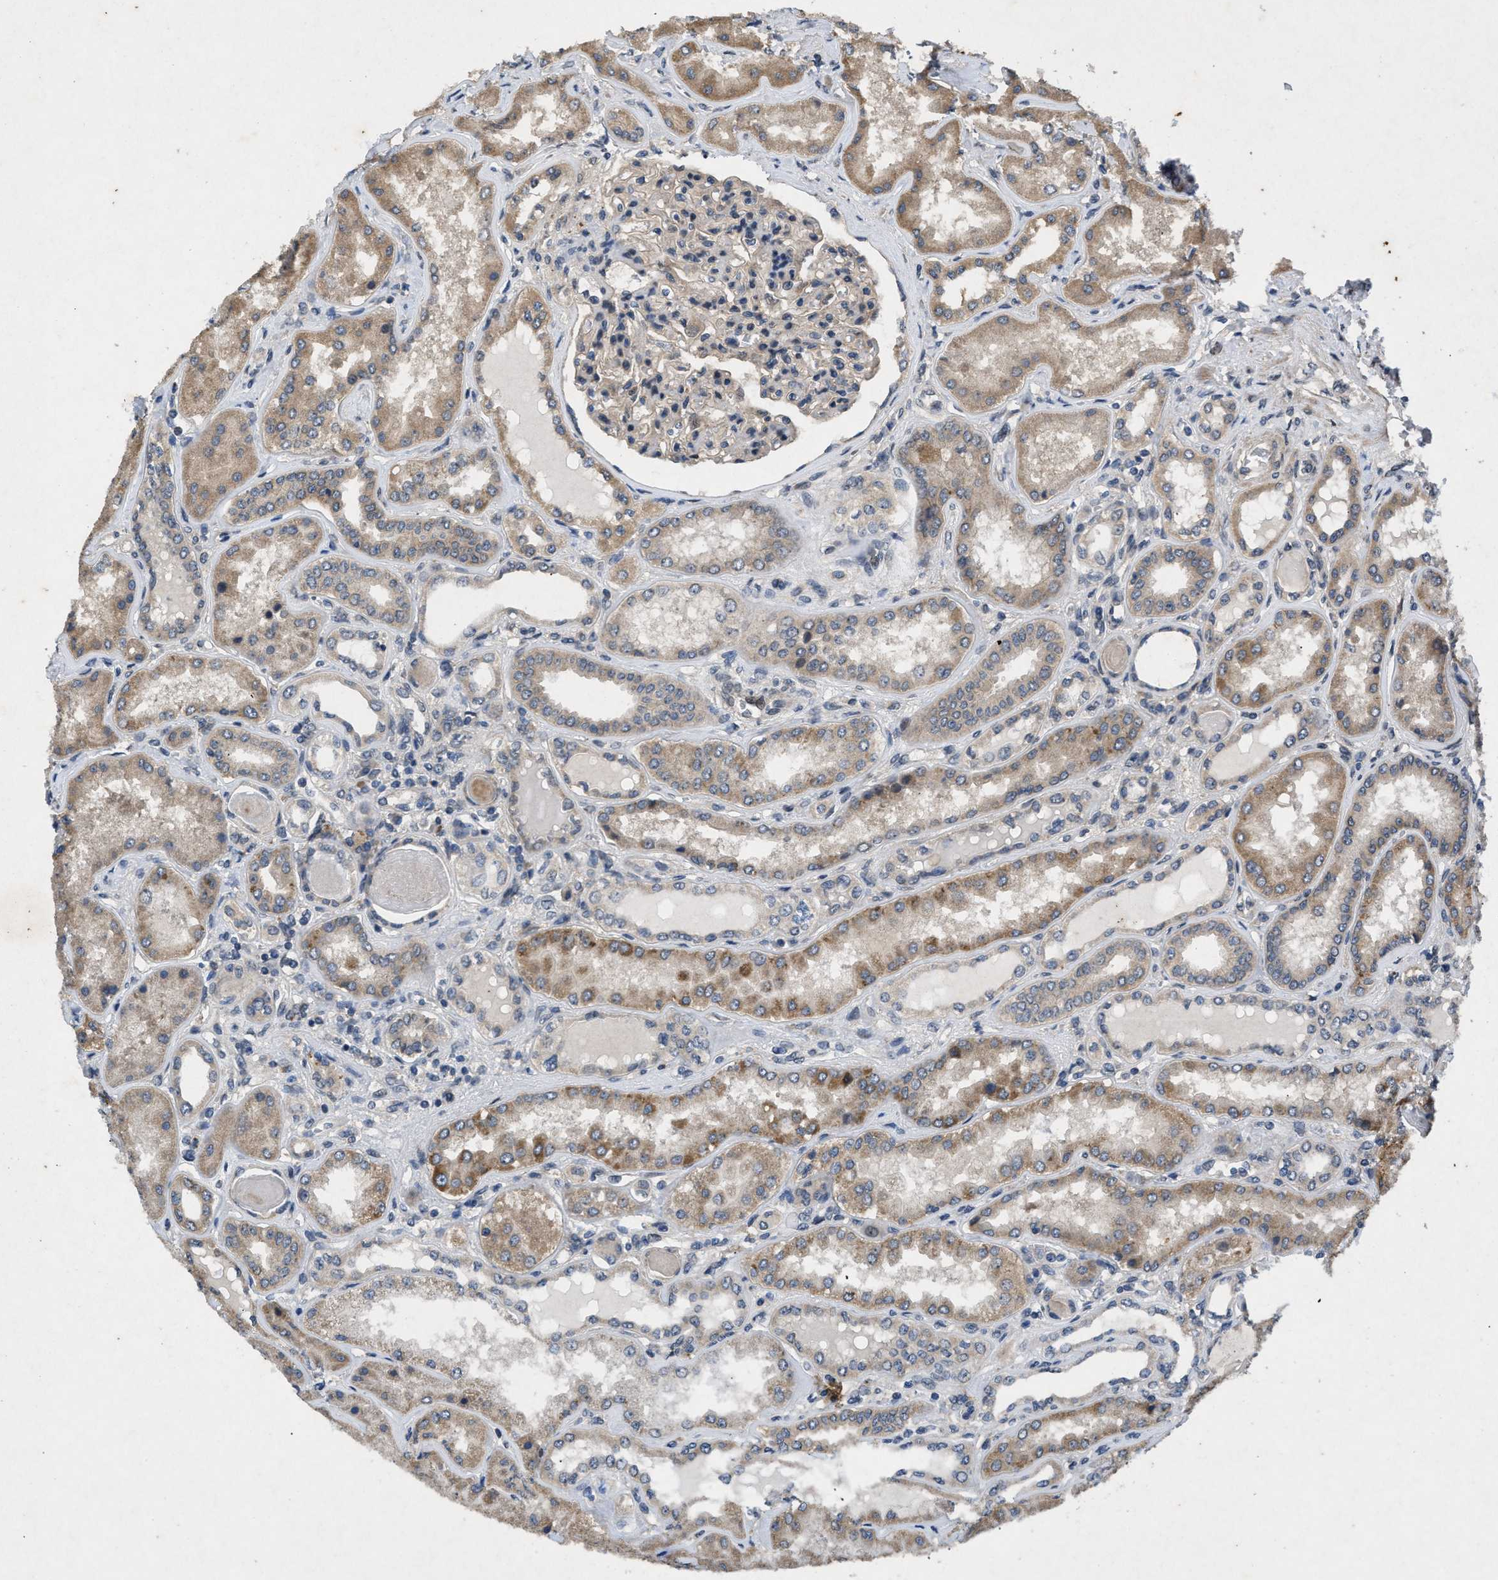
{"staining": {"intensity": "moderate", "quantity": "25%-75%", "location": "cytoplasmic/membranous"}, "tissue": "kidney", "cell_type": "Cells in glomeruli", "image_type": "normal", "snomed": [{"axis": "morphology", "description": "Normal tissue, NOS"}, {"axis": "topography", "description": "Kidney"}], "caption": "A brown stain labels moderate cytoplasmic/membranous positivity of a protein in cells in glomeruli of benign human kidney. (Stains: DAB (3,3'-diaminobenzidine) in brown, nuclei in blue, Microscopy: brightfield microscopy at high magnification).", "gene": "PRKG2", "patient": {"sex": "female", "age": 56}}